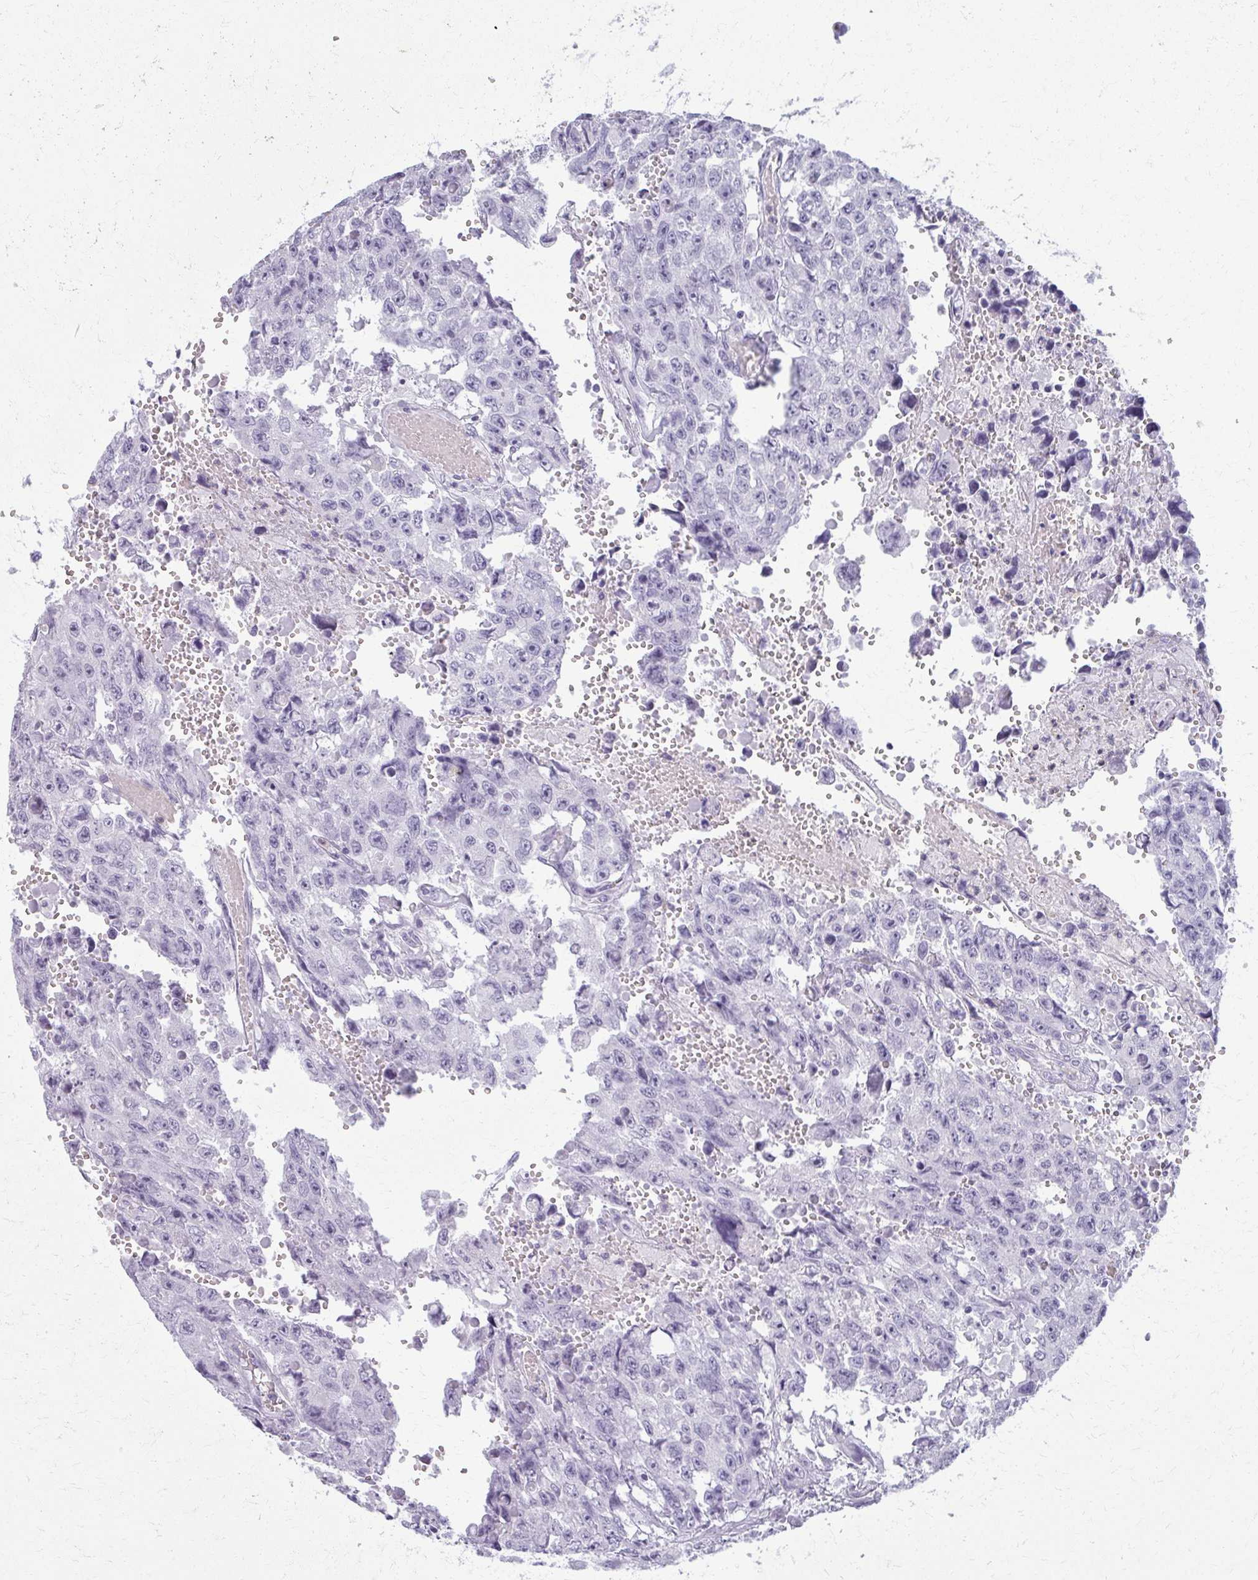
{"staining": {"intensity": "negative", "quantity": "none", "location": "none"}, "tissue": "testis cancer", "cell_type": "Tumor cells", "image_type": "cancer", "snomed": [{"axis": "morphology", "description": "Seminoma, NOS"}, {"axis": "topography", "description": "Testis"}], "caption": "A photomicrograph of testis seminoma stained for a protein demonstrates no brown staining in tumor cells.", "gene": "CA3", "patient": {"sex": "male", "age": 26}}